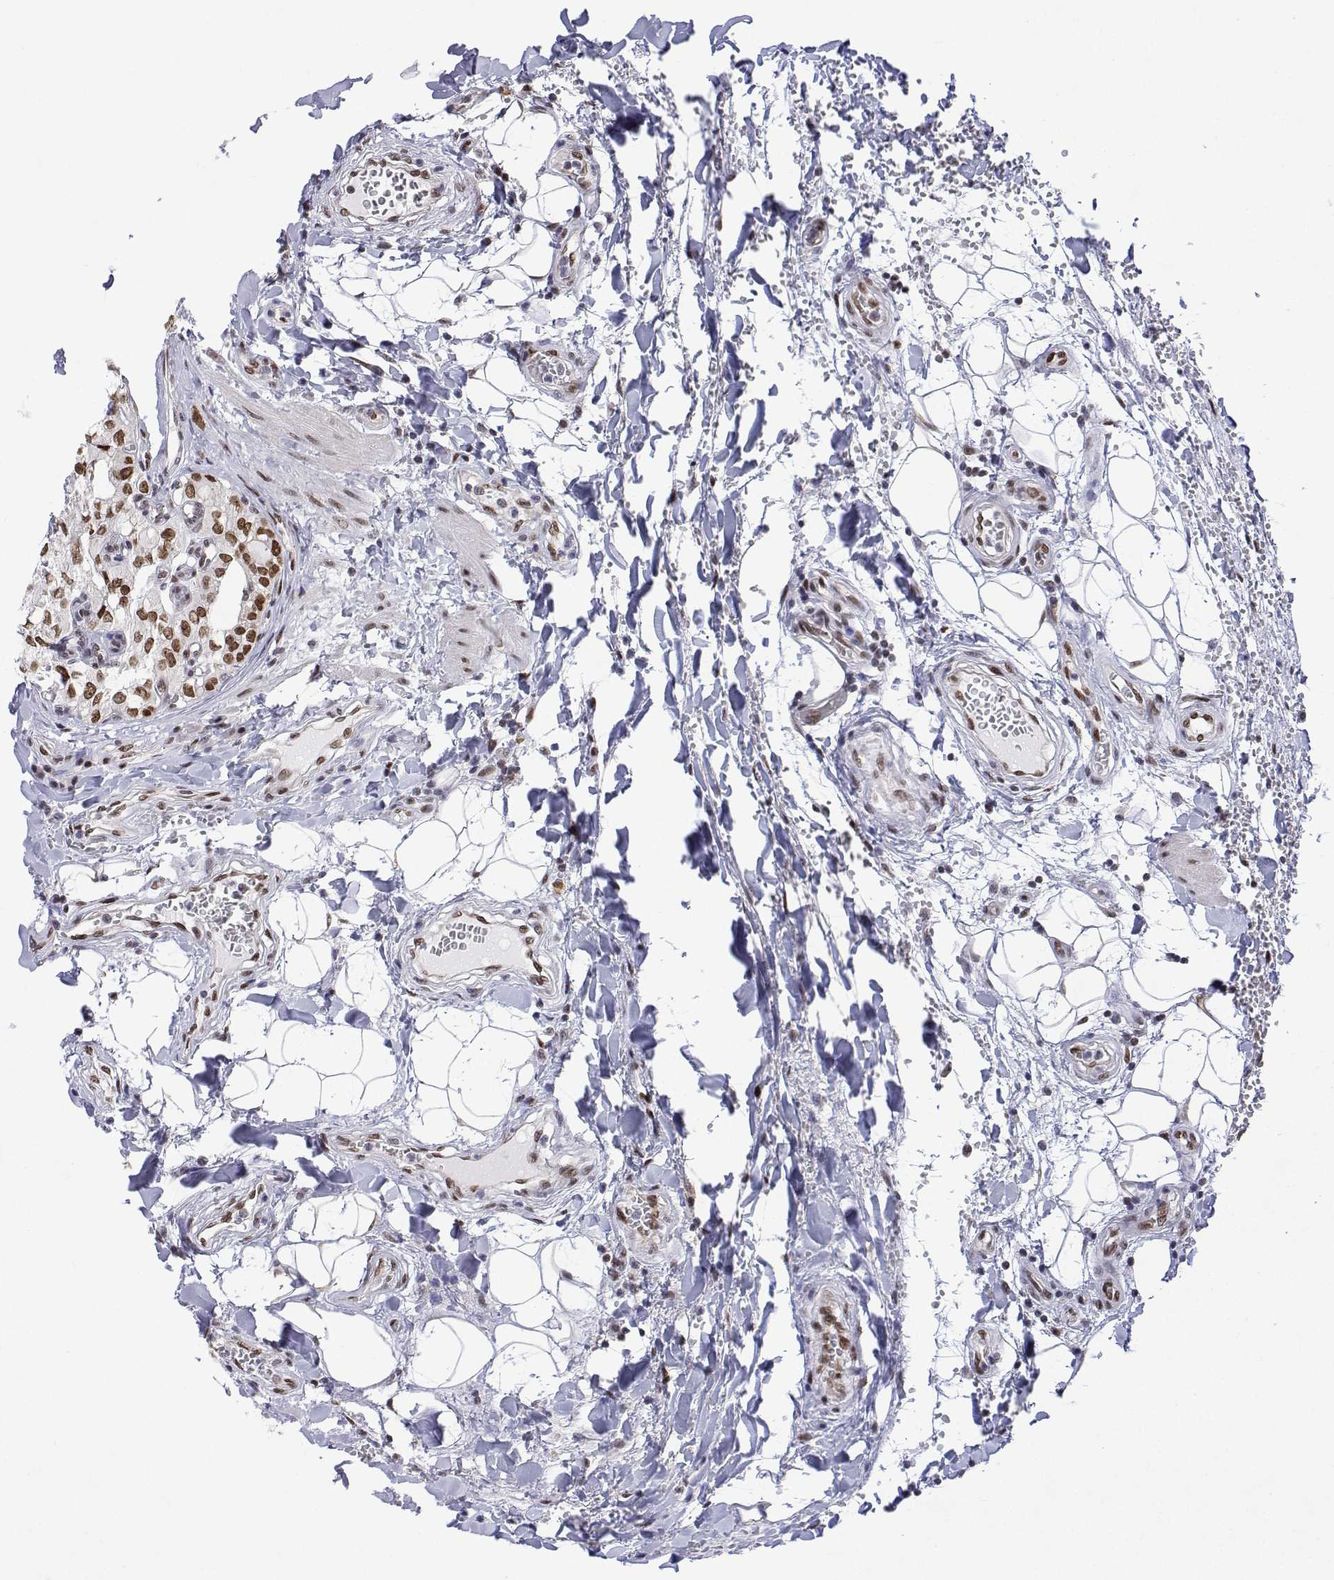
{"staining": {"intensity": "strong", "quantity": ">75%", "location": "nuclear"}, "tissue": "thyroid cancer", "cell_type": "Tumor cells", "image_type": "cancer", "snomed": [{"axis": "morphology", "description": "Papillary adenocarcinoma, NOS"}, {"axis": "topography", "description": "Thyroid gland"}], "caption": "Tumor cells show high levels of strong nuclear expression in approximately >75% of cells in human thyroid papillary adenocarcinoma.", "gene": "XPC", "patient": {"sex": "male", "age": 20}}